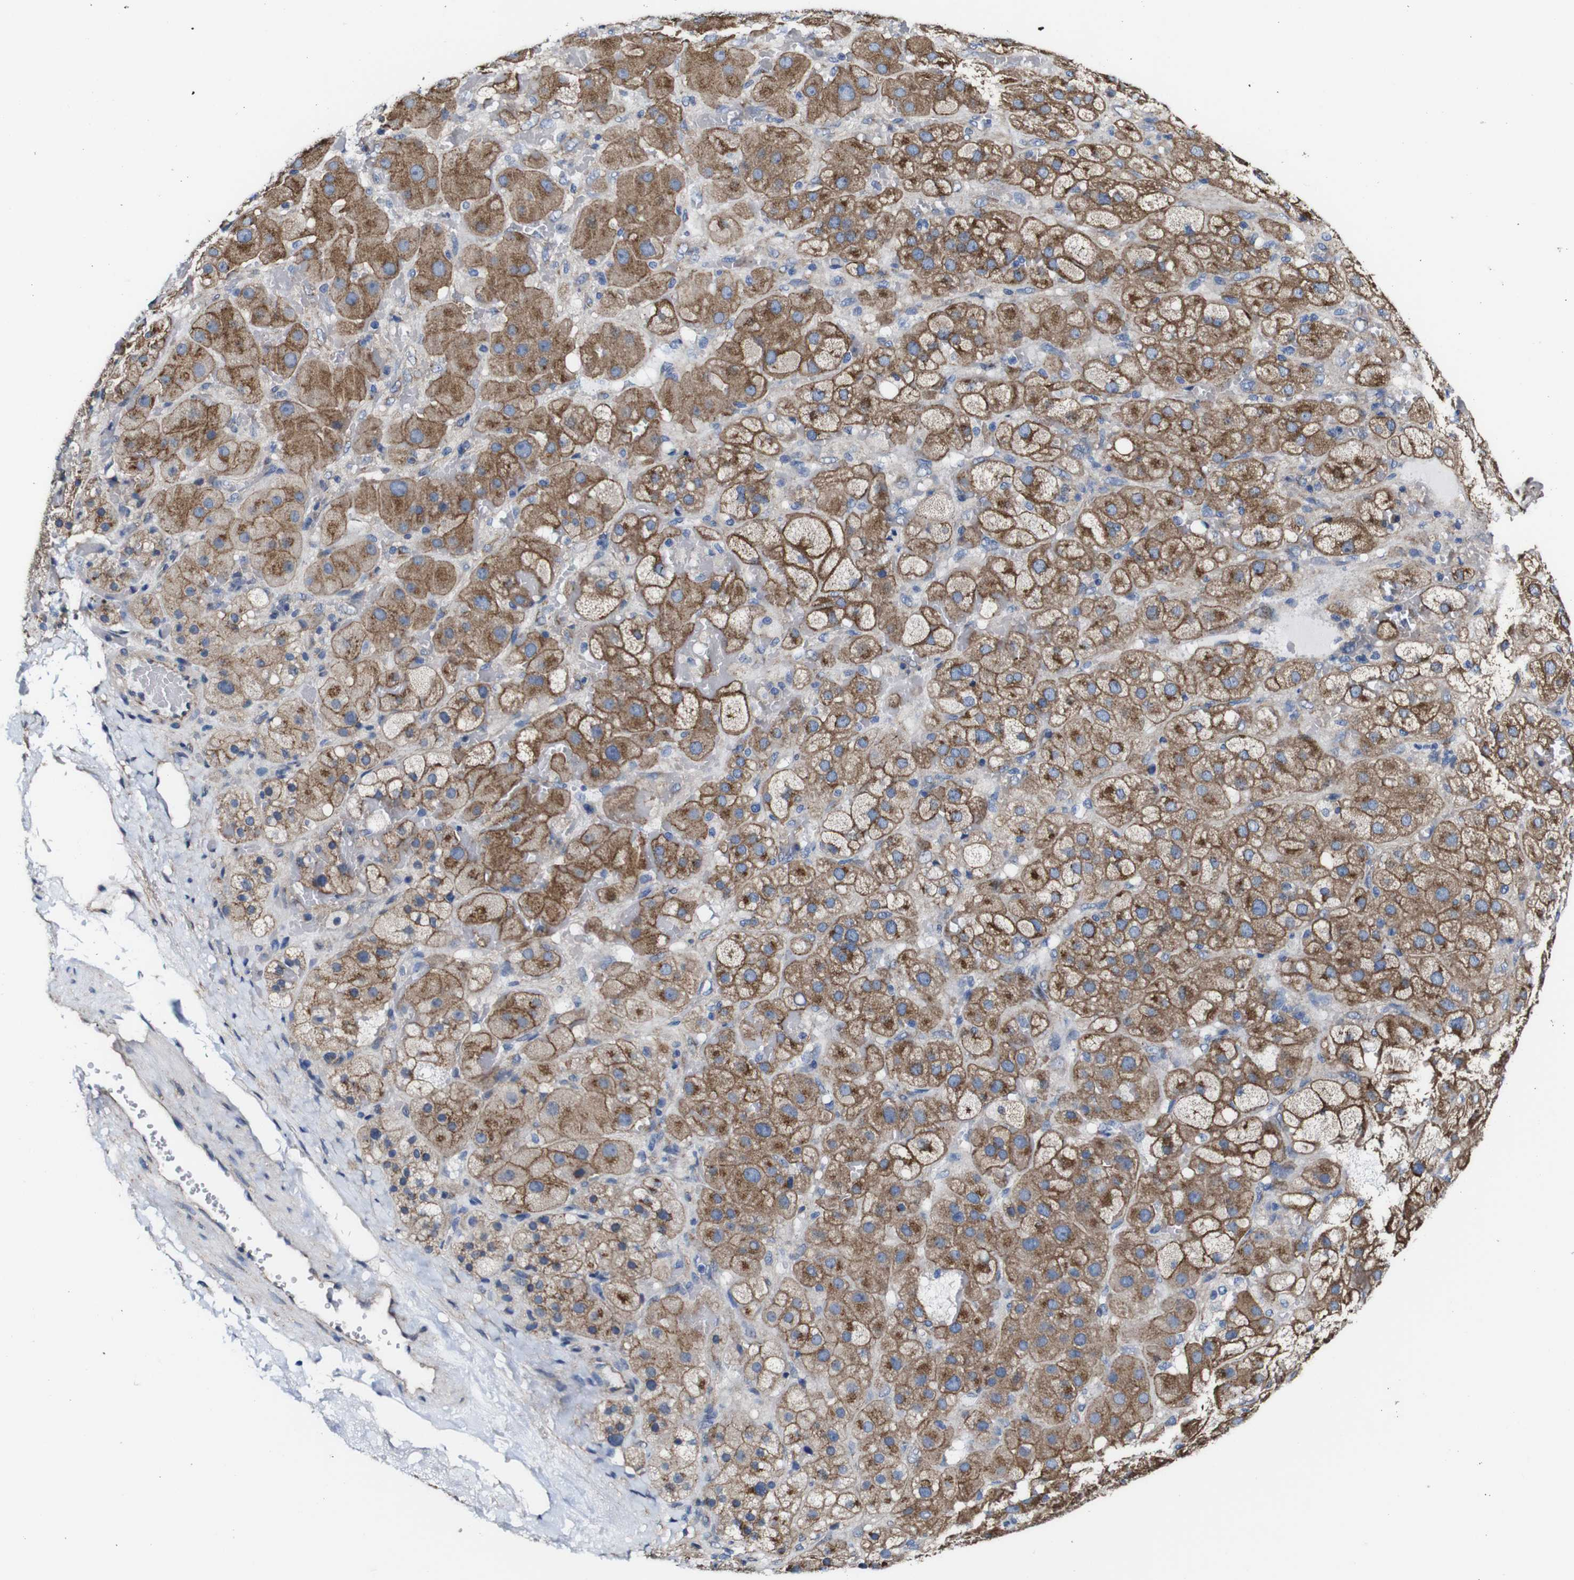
{"staining": {"intensity": "moderate", "quantity": ">75%", "location": "cytoplasmic/membranous"}, "tissue": "adrenal gland", "cell_type": "Glandular cells", "image_type": "normal", "snomed": [{"axis": "morphology", "description": "Normal tissue, NOS"}, {"axis": "topography", "description": "Adrenal gland"}], "caption": "Protein expression analysis of normal human adrenal gland reveals moderate cytoplasmic/membranous positivity in about >75% of glandular cells. (DAB (3,3'-diaminobenzidine) IHC with brightfield microscopy, high magnification).", "gene": "CSF1R", "patient": {"sex": "female", "age": 47}}